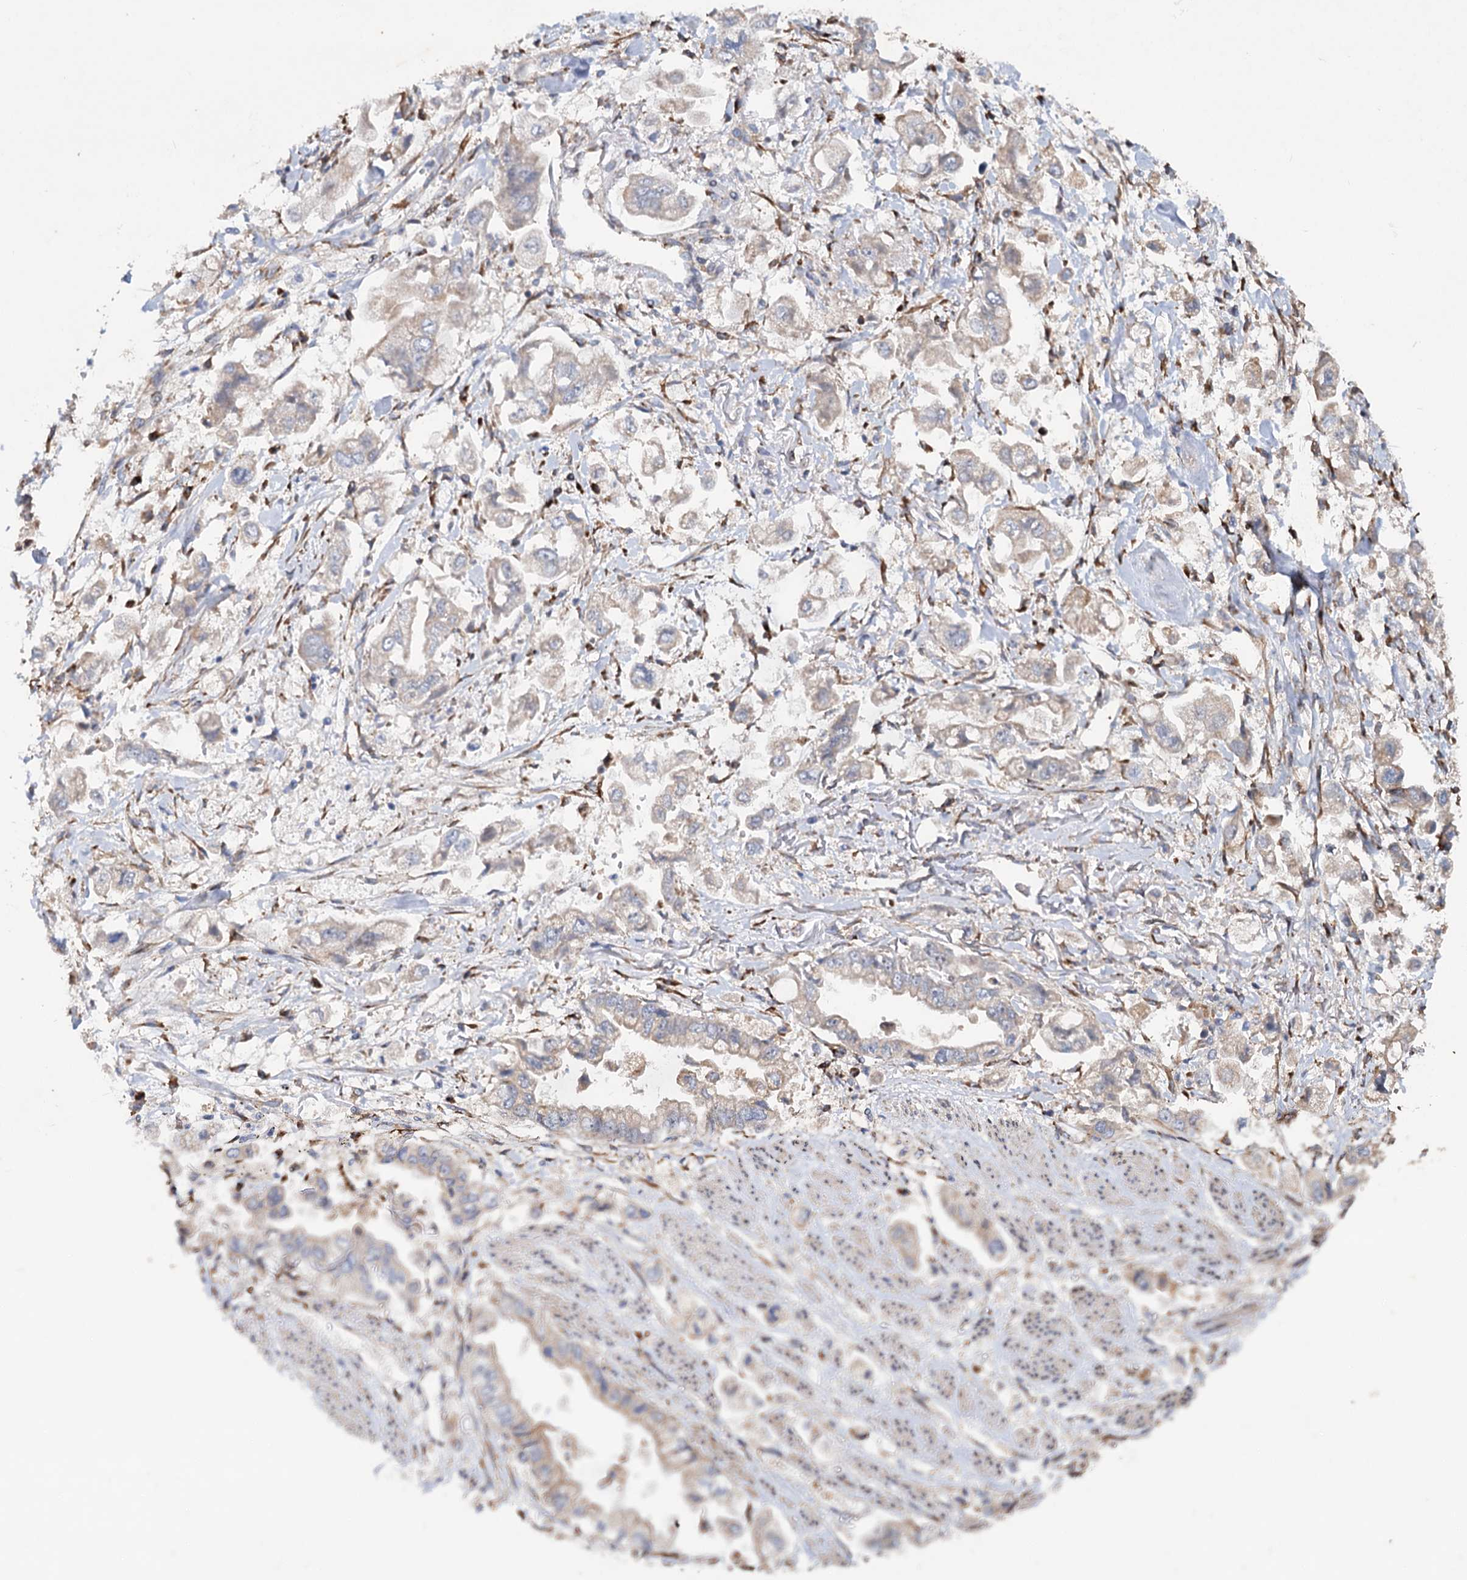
{"staining": {"intensity": "weak", "quantity": "25%-75%", "location": "cytoplasmic/membranous"}, "tissue": "stomach cancer", "cell_type": "Tumor cells", "image_type": "cancer", "snomed": [{"axis": "morphology", "description": "Adenocarcinoma, NOS"}, {"axis": "topography", "description": "Stomach"}], "caption": "Protein analysis of stomach adenocarcinoma tissue exhibits weak cytoplasmic/membranous positivity in about 25%-75% of tumor cells. (DAB (3,3'-diaminobenzidine) IHC, brown staining for protein, blue staining for nuclei).", "gene": "PTDSS2", "patient": {"sex": "male", "age": 62}}